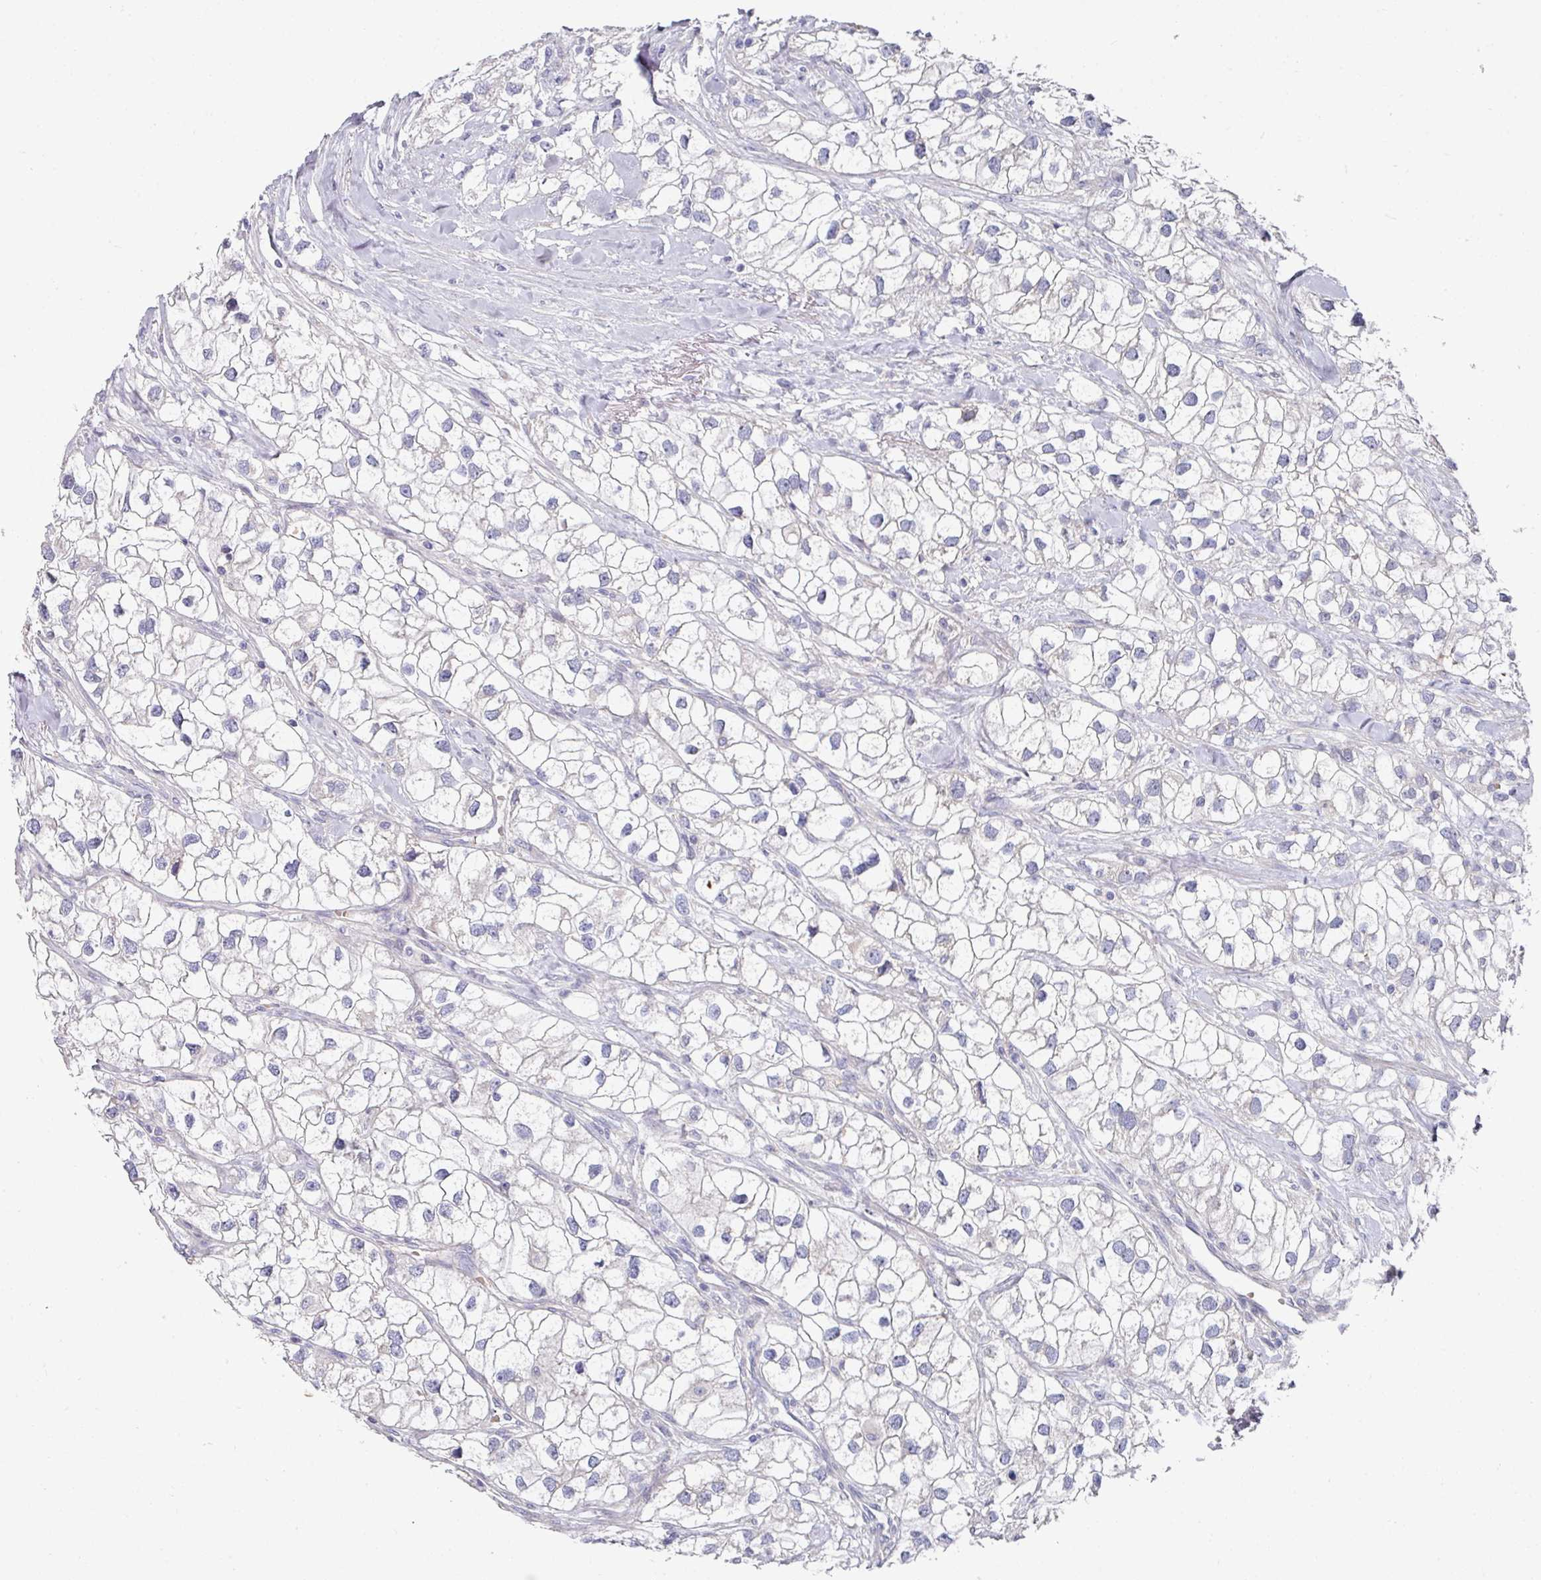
{"staining": {"intensity": "negative", "quantity": "none", "location": "none"}, "tissue": "renal cancer", "cell_type": "Tumor cells", "image_type": "cancer", "snomed": [{"axis": "morphology", "description": "Adenocarcinoma, NOS"}, {"axis": "topography", "description": "Kidney"}], "caption": "A photomicrograph of human renal adenocarcinoma is negative for staining in tumor cells.", "gene": "PYROXD2", "patient": {"sex": "male", "age": 59}}